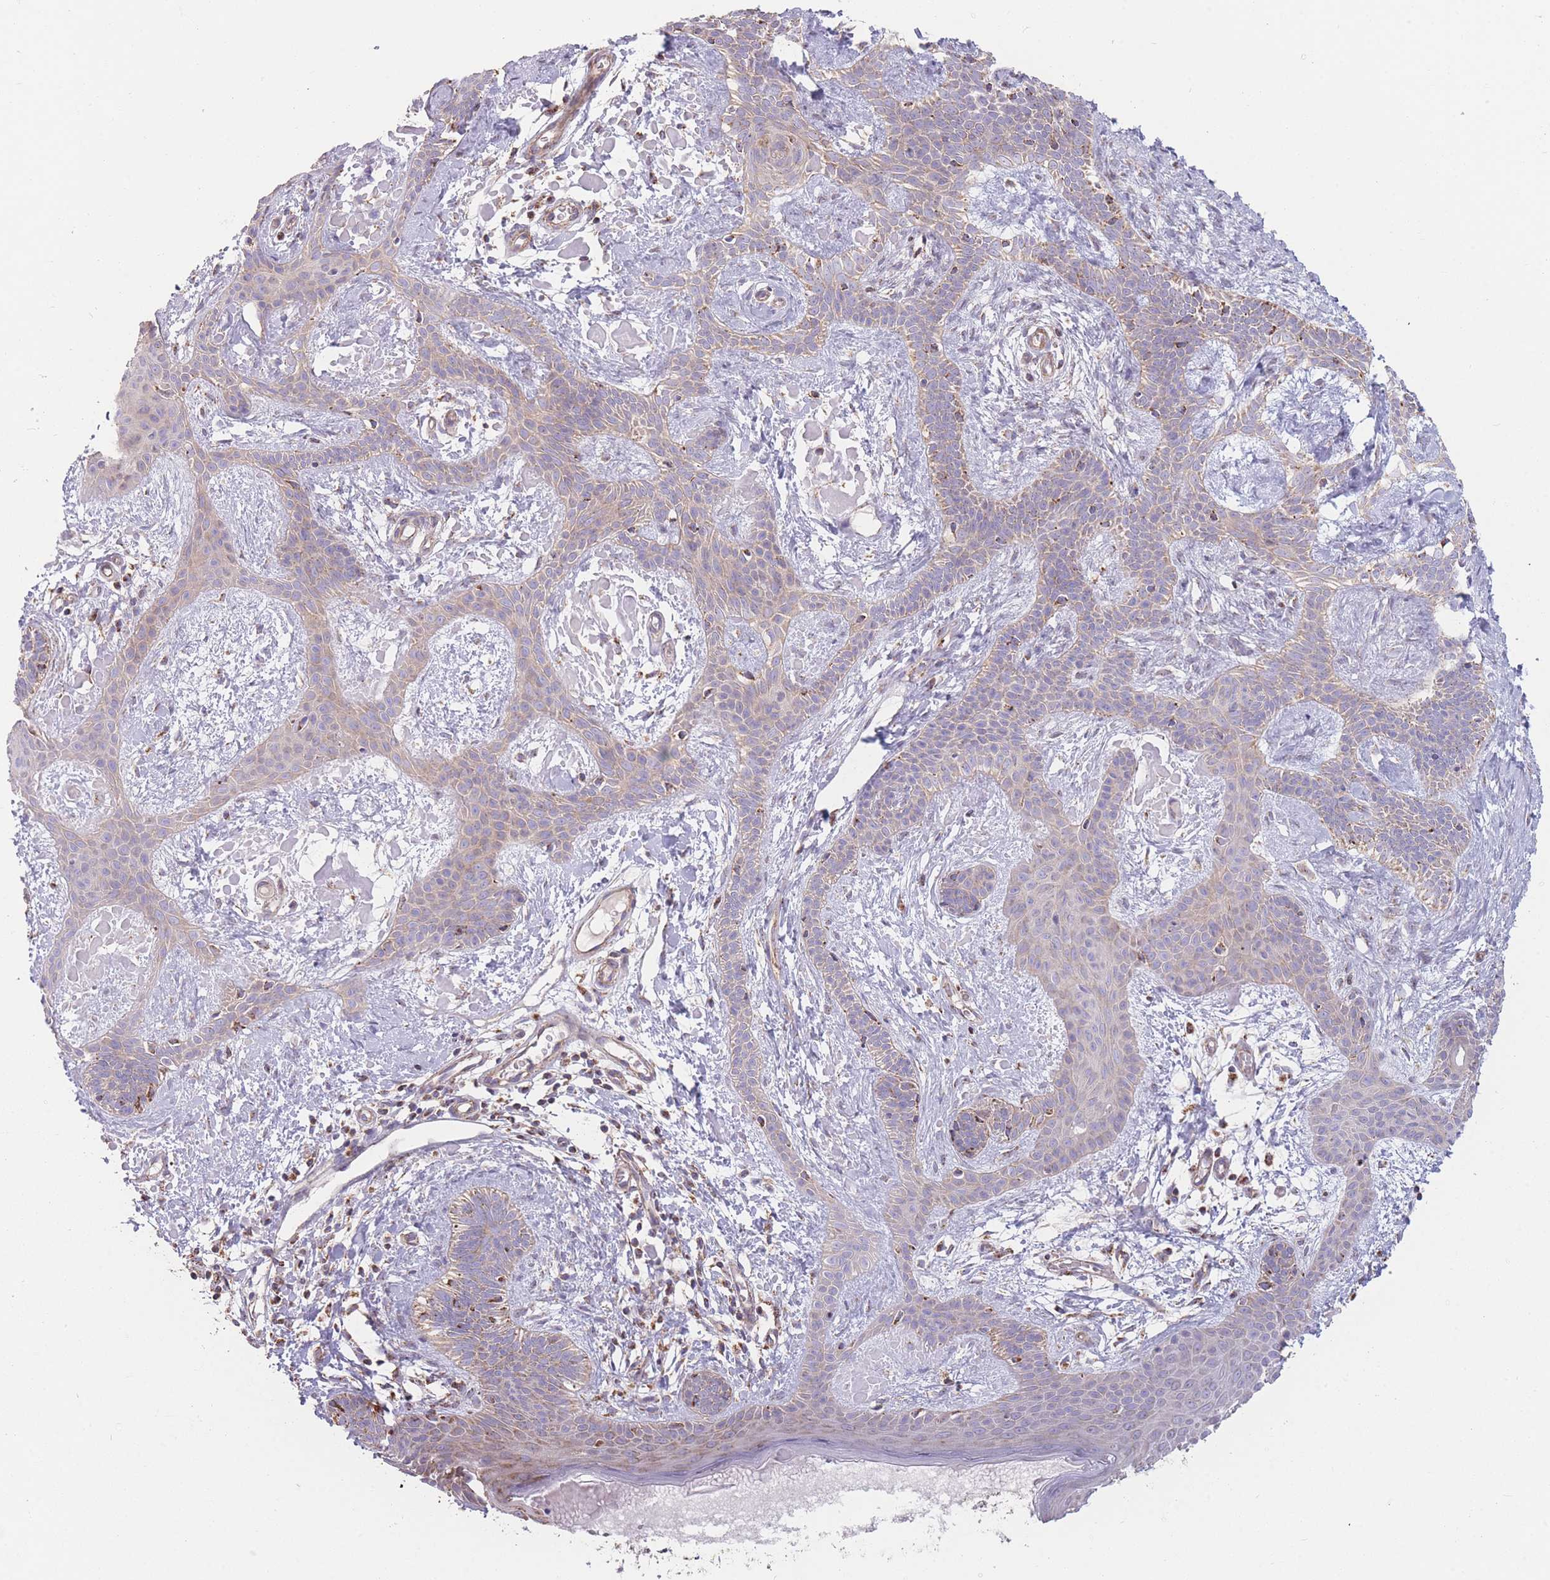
{"staining": {"intensity": "weak", "quantity": ">75%", "location": "cytoplasmic/membranous"}, "tissue": "skin cancer", "cell_type": "Tumor cells", "image_type": "cancer", "snomed": [{"axis": "morphology", "description": "Basal cell carcinoma"}, {"axis": "topography", "description": "Skin"}], "caption": "Weak cytoplasmic/membranous positivity for a protein is seen in approximately >75% of tumor cells of skin cancer using IHC.", "gene": "KIF16B", "patient": {"sex": "male", "age": 78}}